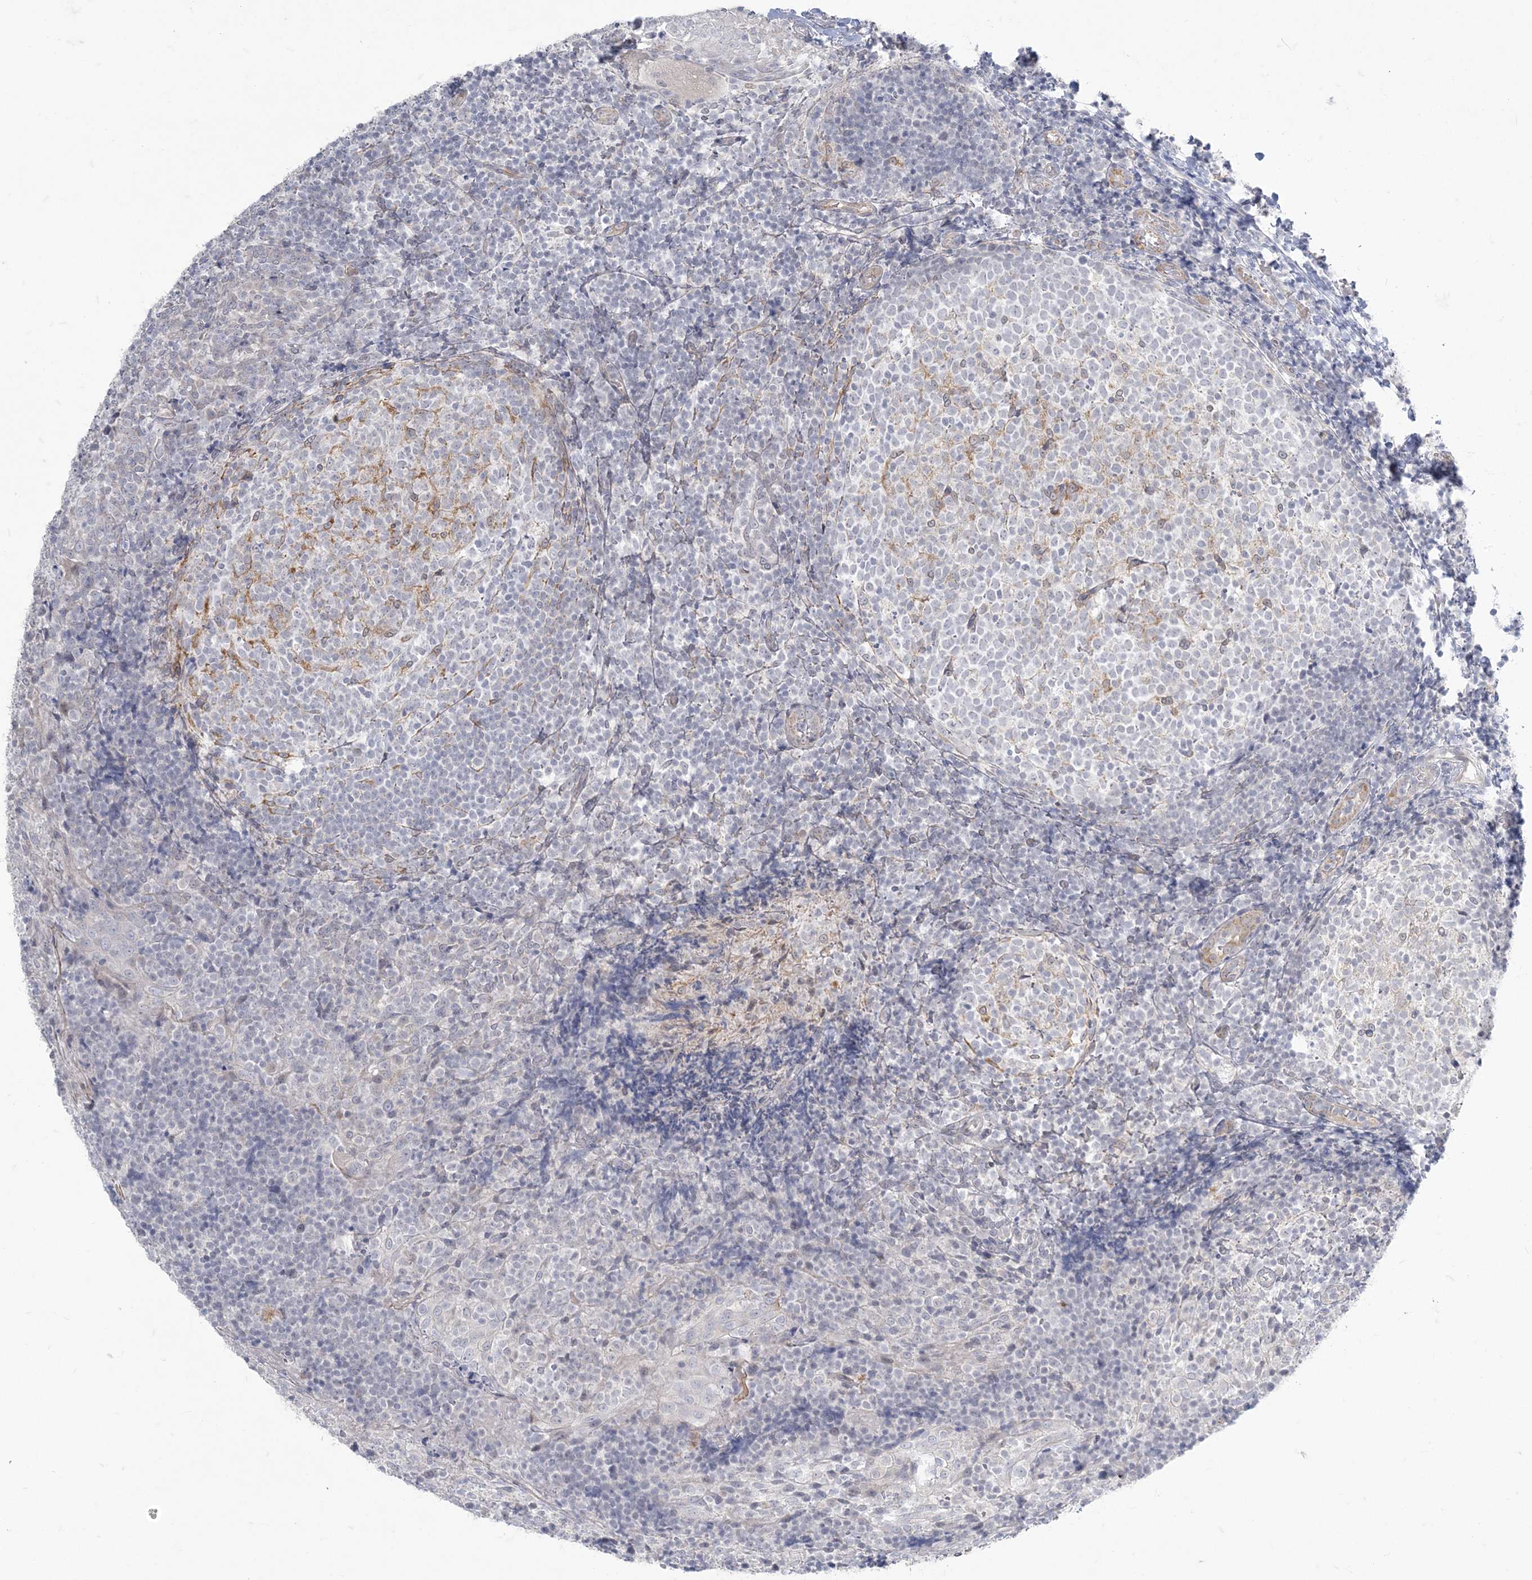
{"staining": {"intensity": "moderate", "quantity": "<25%", "location": "cytoplasmic/membranous"}, "tissue": "tonsil", "cell_type": "Germinal center cells", "image_type": "normal", "snomed": [{"axis": "morphology", "description": "Normal tissue, NOS"}, {"axis": "topography", "description": "Tonsil"}], "caption": "Immunohistochemistry photomicrograph of benign tonsil: human tonsil stained using IHC exhibits low levels of moderate protein expression localized specifically in the cytoplasmic/membranous of germinal center cells, appearing as a cytoplasmic/membranous brown color.", "gene": "ZC3H6", "patient": {"sex": "female", "age": 19}}